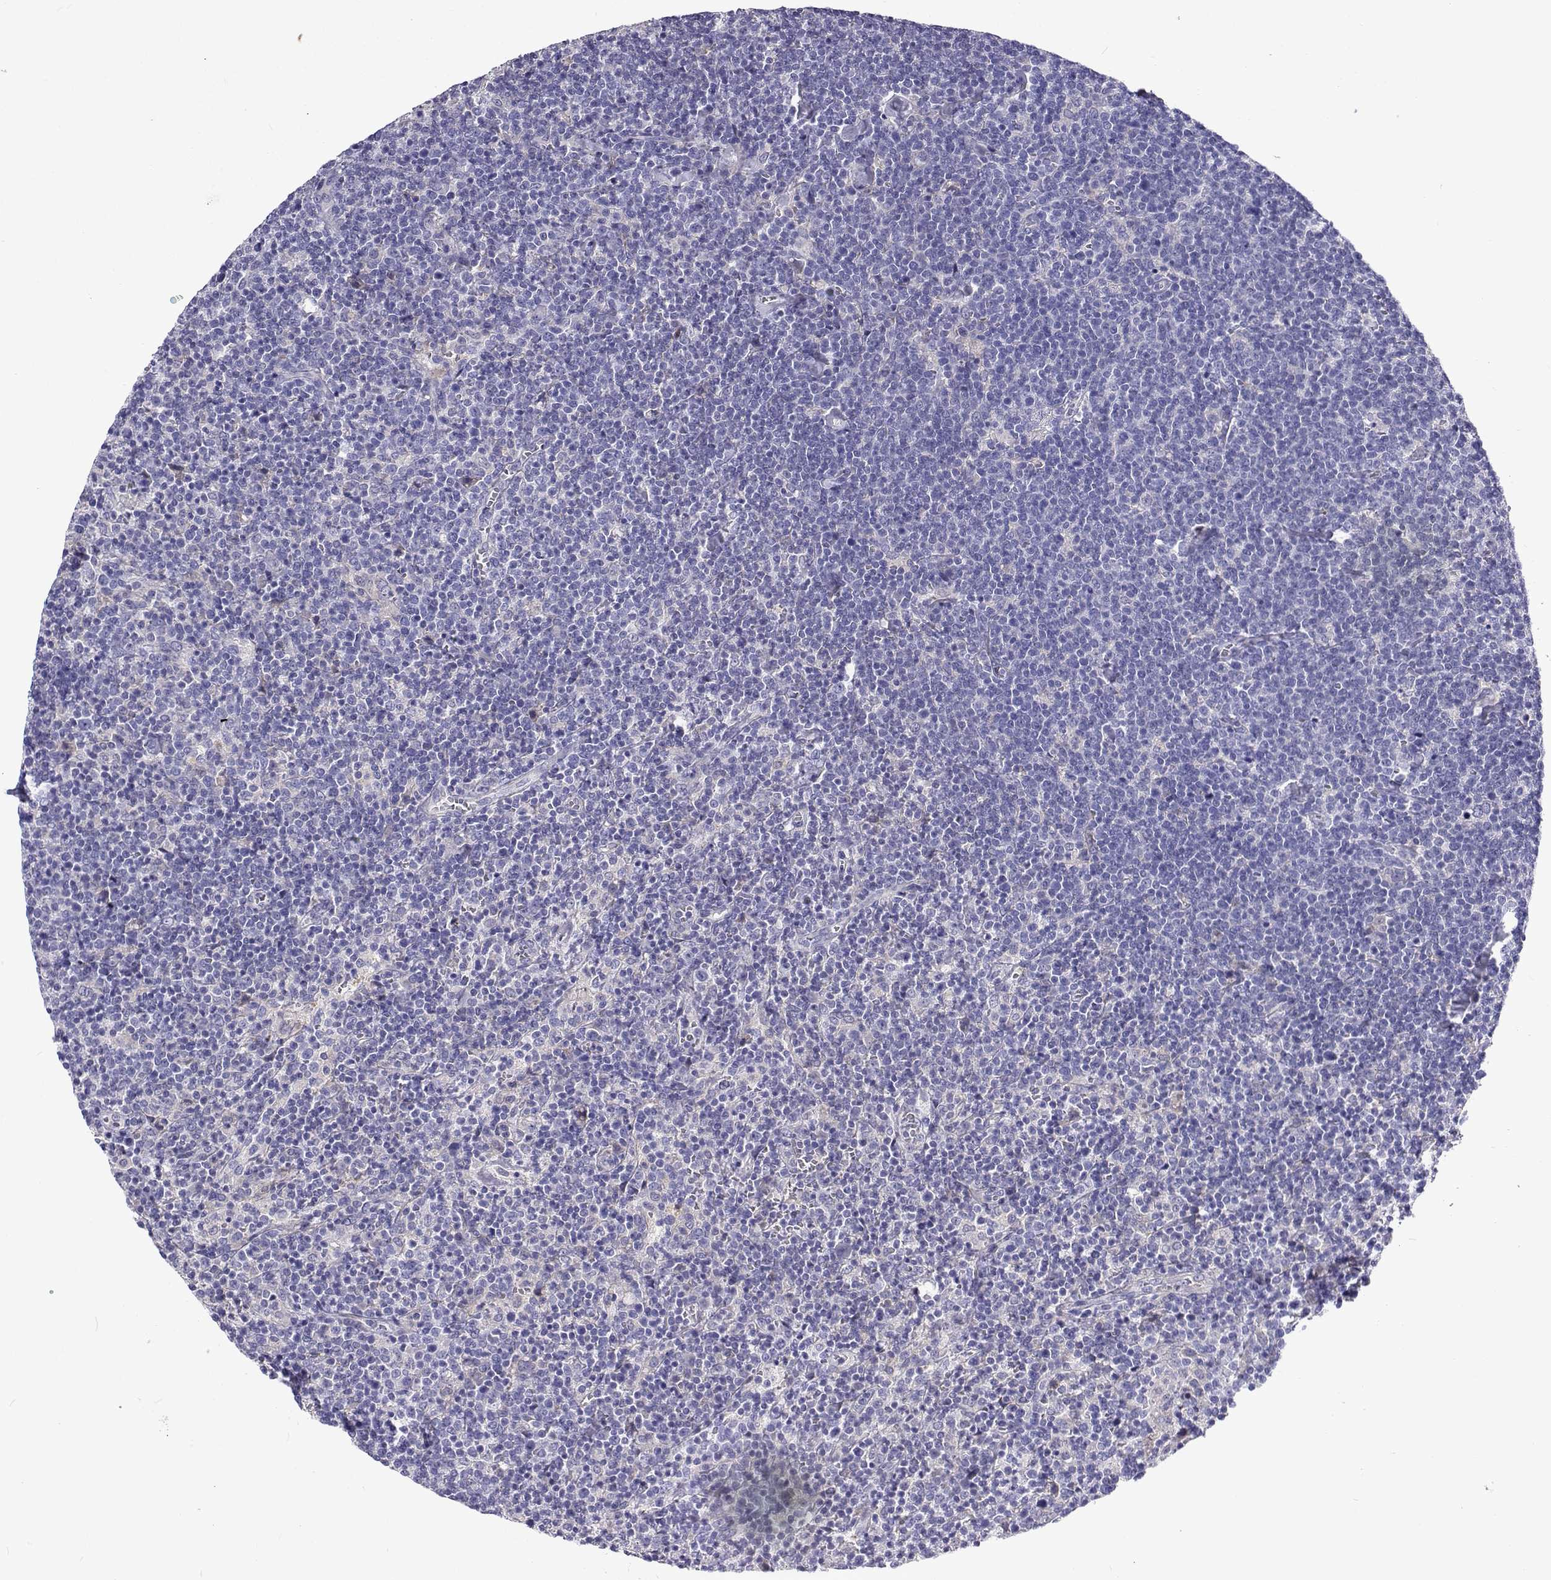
{"staining": {"intensity": "negative", "quantity": "none", "location": "none"}, "tissue": "lymphoma", "cell_type": "Tumor cells", "image_type": "cancer", "snomed": [{"axis": "morphology", "description": "Malignant lymphoma, non-Hodgkin's type, High grade"}, {"axis": "topography", "description": "Lymph node"}], "caption": "DAB immunohistochemical staining of lymphoma shows no significant expression in tumor cells. (DAB immunohistochemistry visualized using brightfield microscopy, high magnification).", "gene": "LHFPL7", "patient": {"sex": "male", "age": 61}}